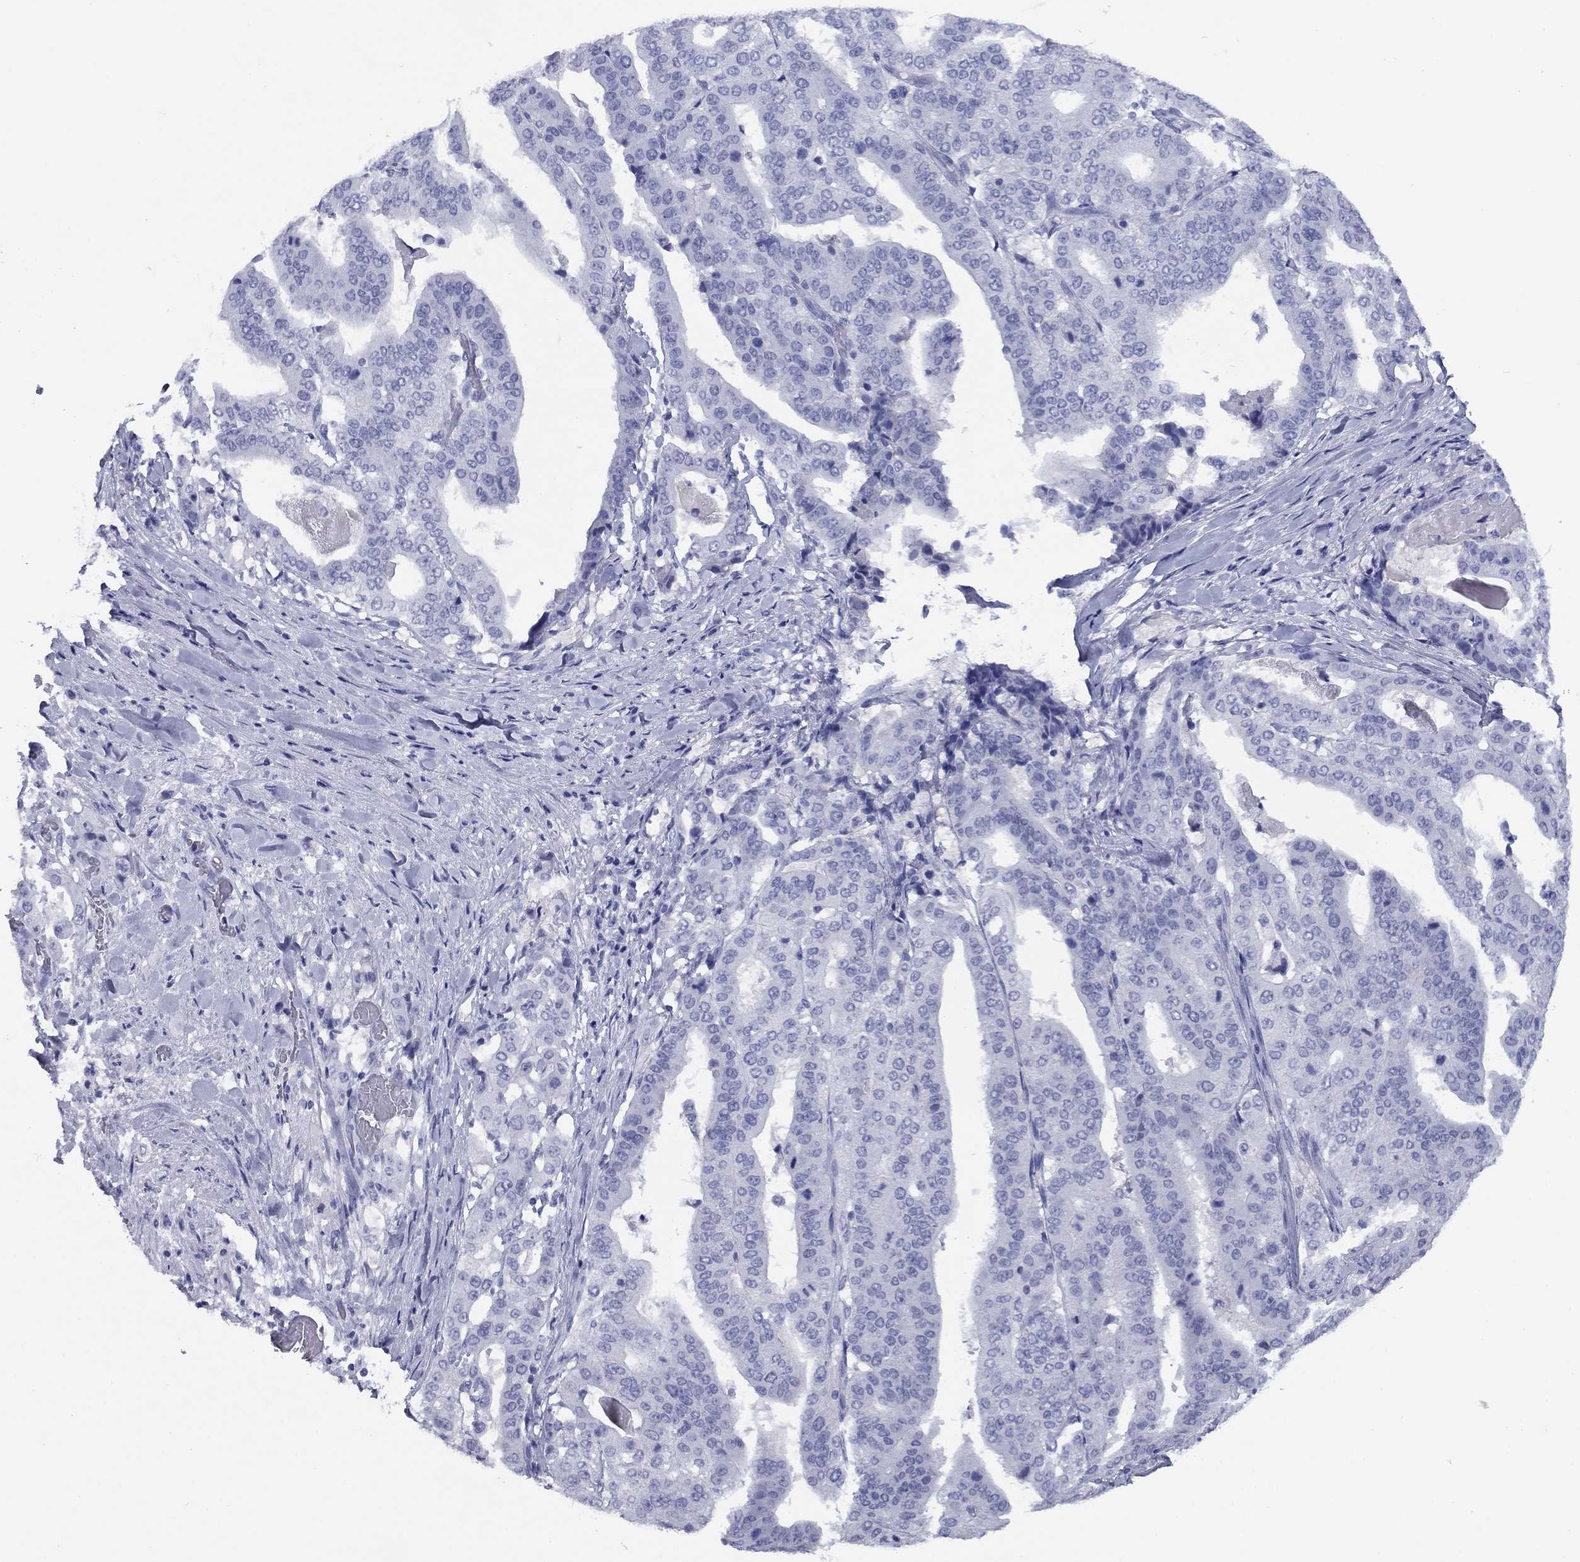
{"staining": {"intensity": "negative", "quantity": "none", "location": "none"}, "tissue": "stomach cancer", "cell_type": "Tumor cells", "image_type": "cancer", "snomed": [{"axis": "morphology", "description": "Adenocarcinoma, NOS"}, {"axis": "topography", "description": "Stomach"}], "caption": "Micrograph shows no protein staining in tumor cells of adenocarcinoma (stomach) tissue.", "gene": "NPPA", "patient": {"sex": "male", "age": 48}}